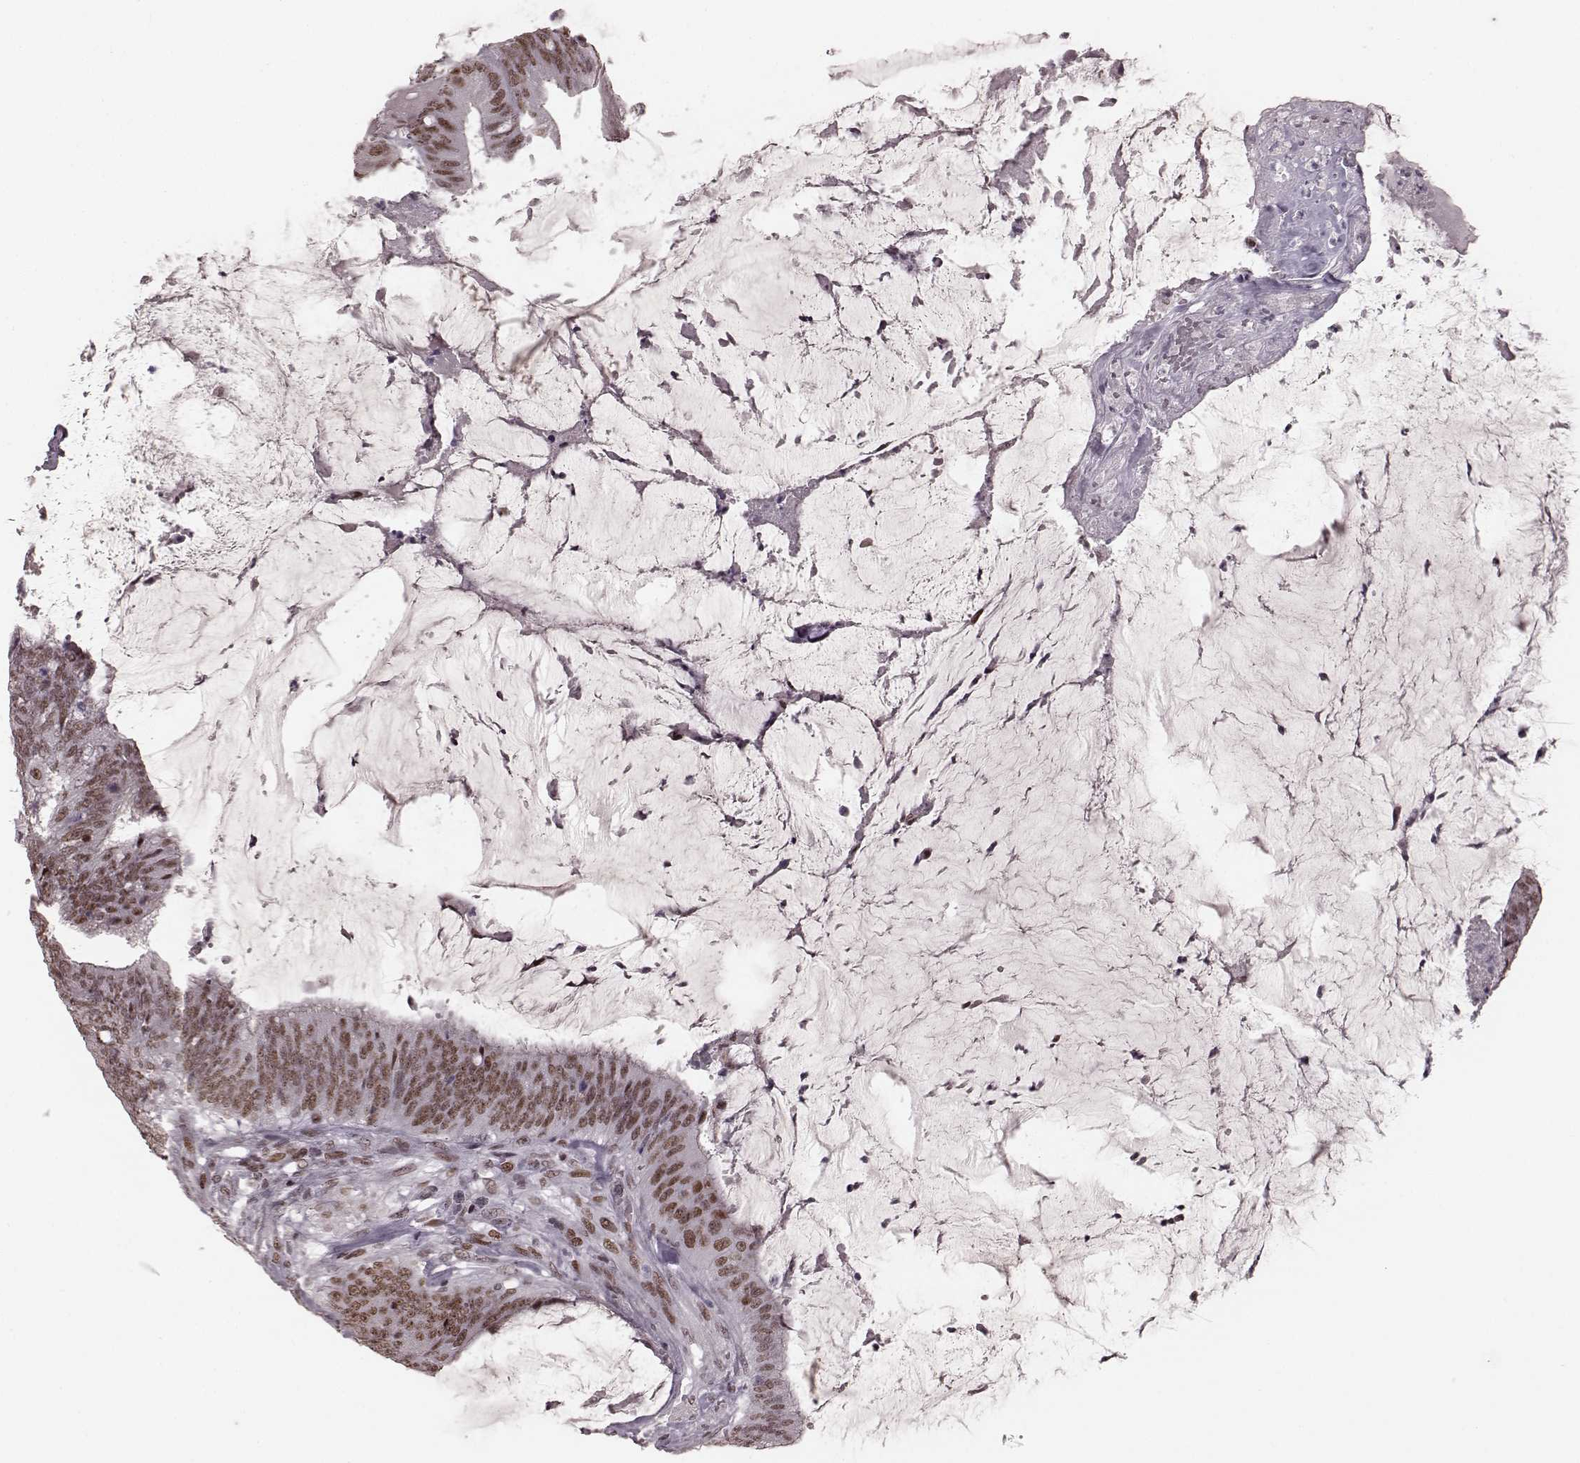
{"staining": {"intensity": "moderate", "quantity": ">75%", "location": "nuclear"}, "tissue": "colorectal cancer", "cell_type": "Tumor cells", "image_type": "cancer", "snomed": [{"axis": "morphology", "description": "Adenocarcinoma, NOS"}, {"axis": "topography", "description": "Colon"}], "caption": "A histopathology image of adenocarcinoma (colorectal) stained for a protein reveals moderate nuclear brown staining in tumor cells. (brown staining indicates protein expression, while blue staining denotes nuclei).", "gene": "NR2C1", "patient": {"sex": "female", "age": 43}}